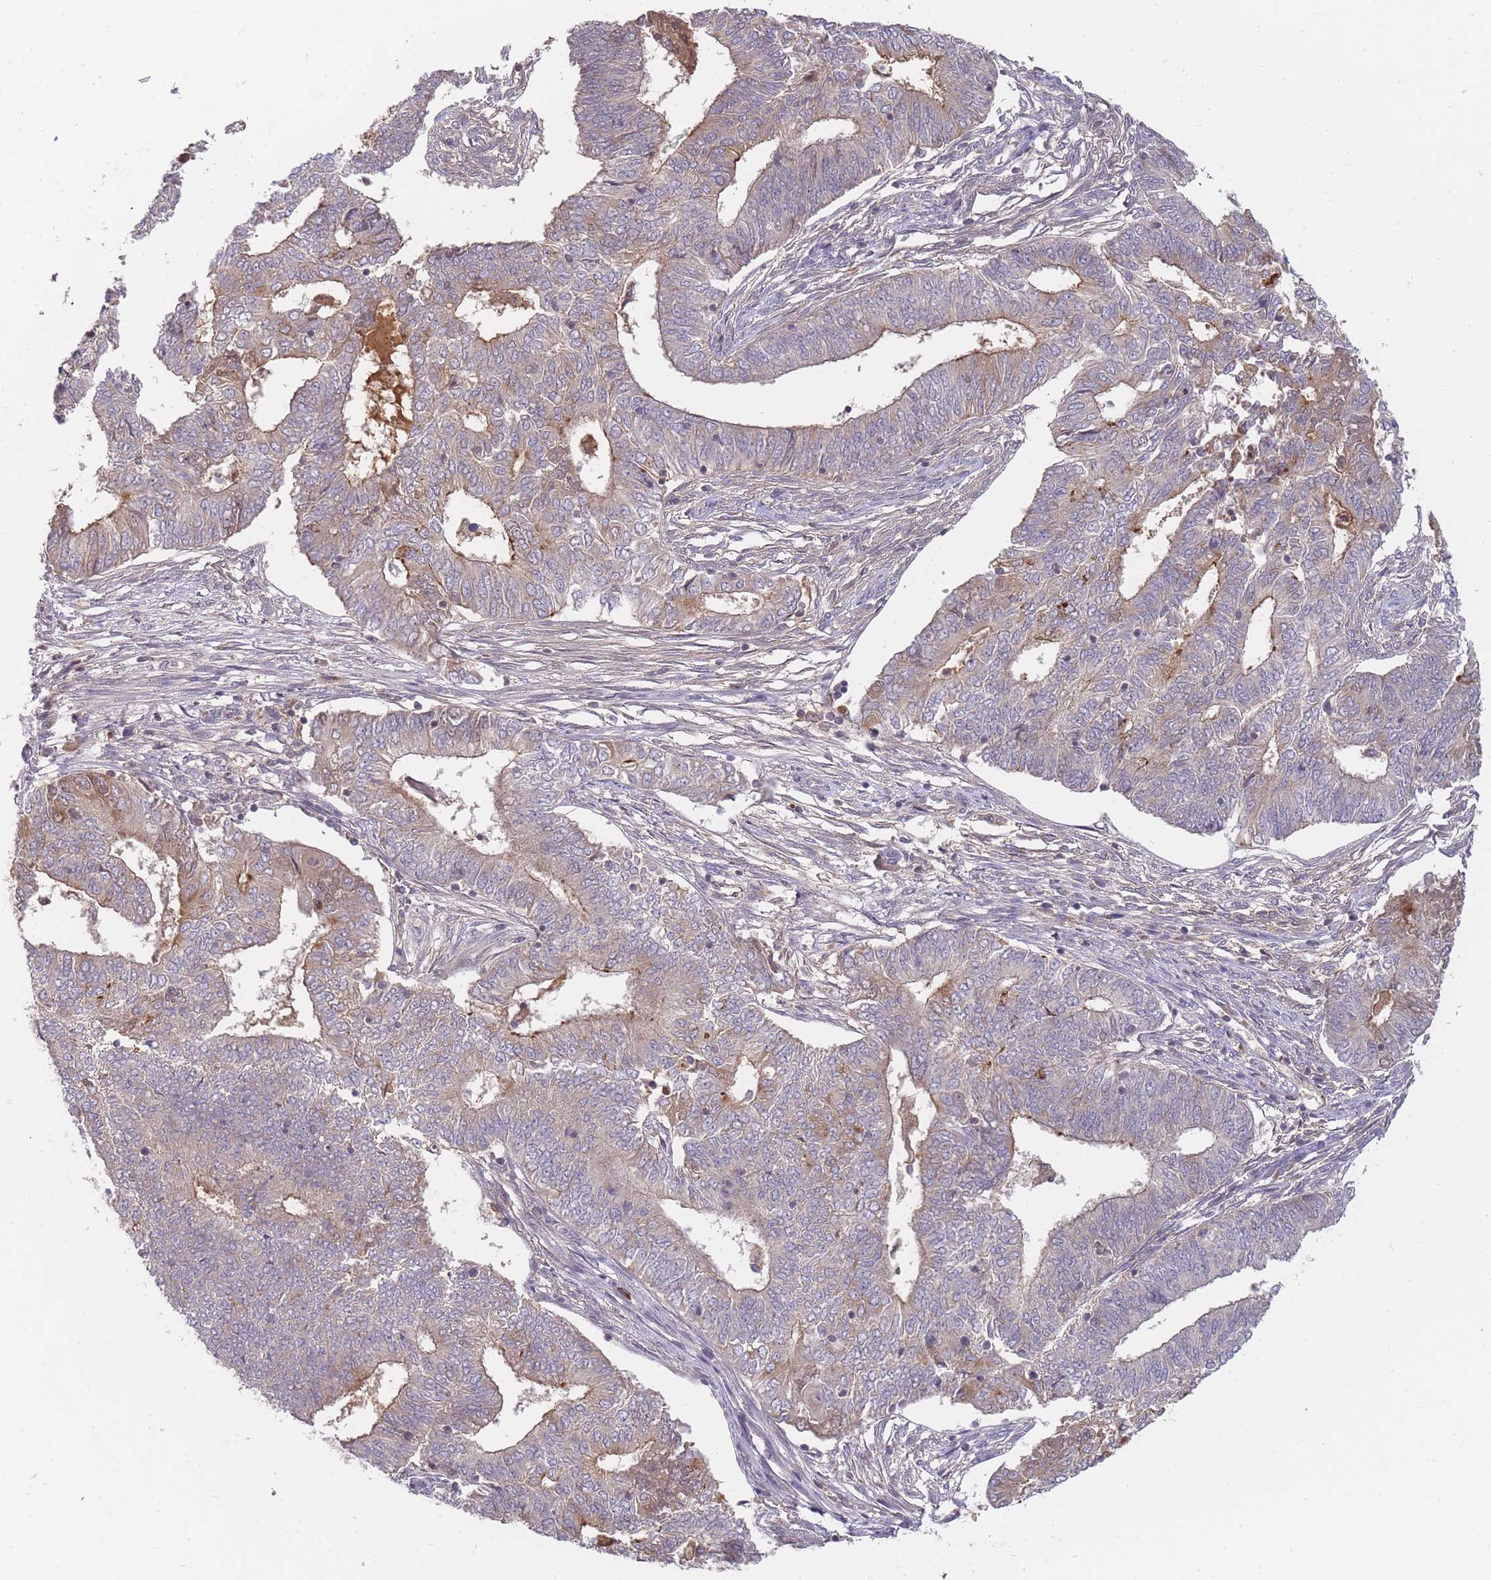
{"staining": {"intensity": "weak", "quantity": "25%-75%", "location": "cytoplasmic/membranous"}, "tissue": "endometrial cancer", "cell_type": "Tumor cells", "image_type": "cancer", "snomed": [{"axis": "morphology", "description": "Adenocarcinoma, NOS"}, {"axis": "topography", "description": "Endometrium"}], "caption": "This histopathology image shows endometrial adenocarcinoma stained with immunohistochemistry to label a protein in brown. The cytoplasmic/membranous of tumor cells show weak positivity for the protein. Nuclei are counter-stained blue.", "gene": "RALGDS", "patient": {"sex": "female", "age": 62}}